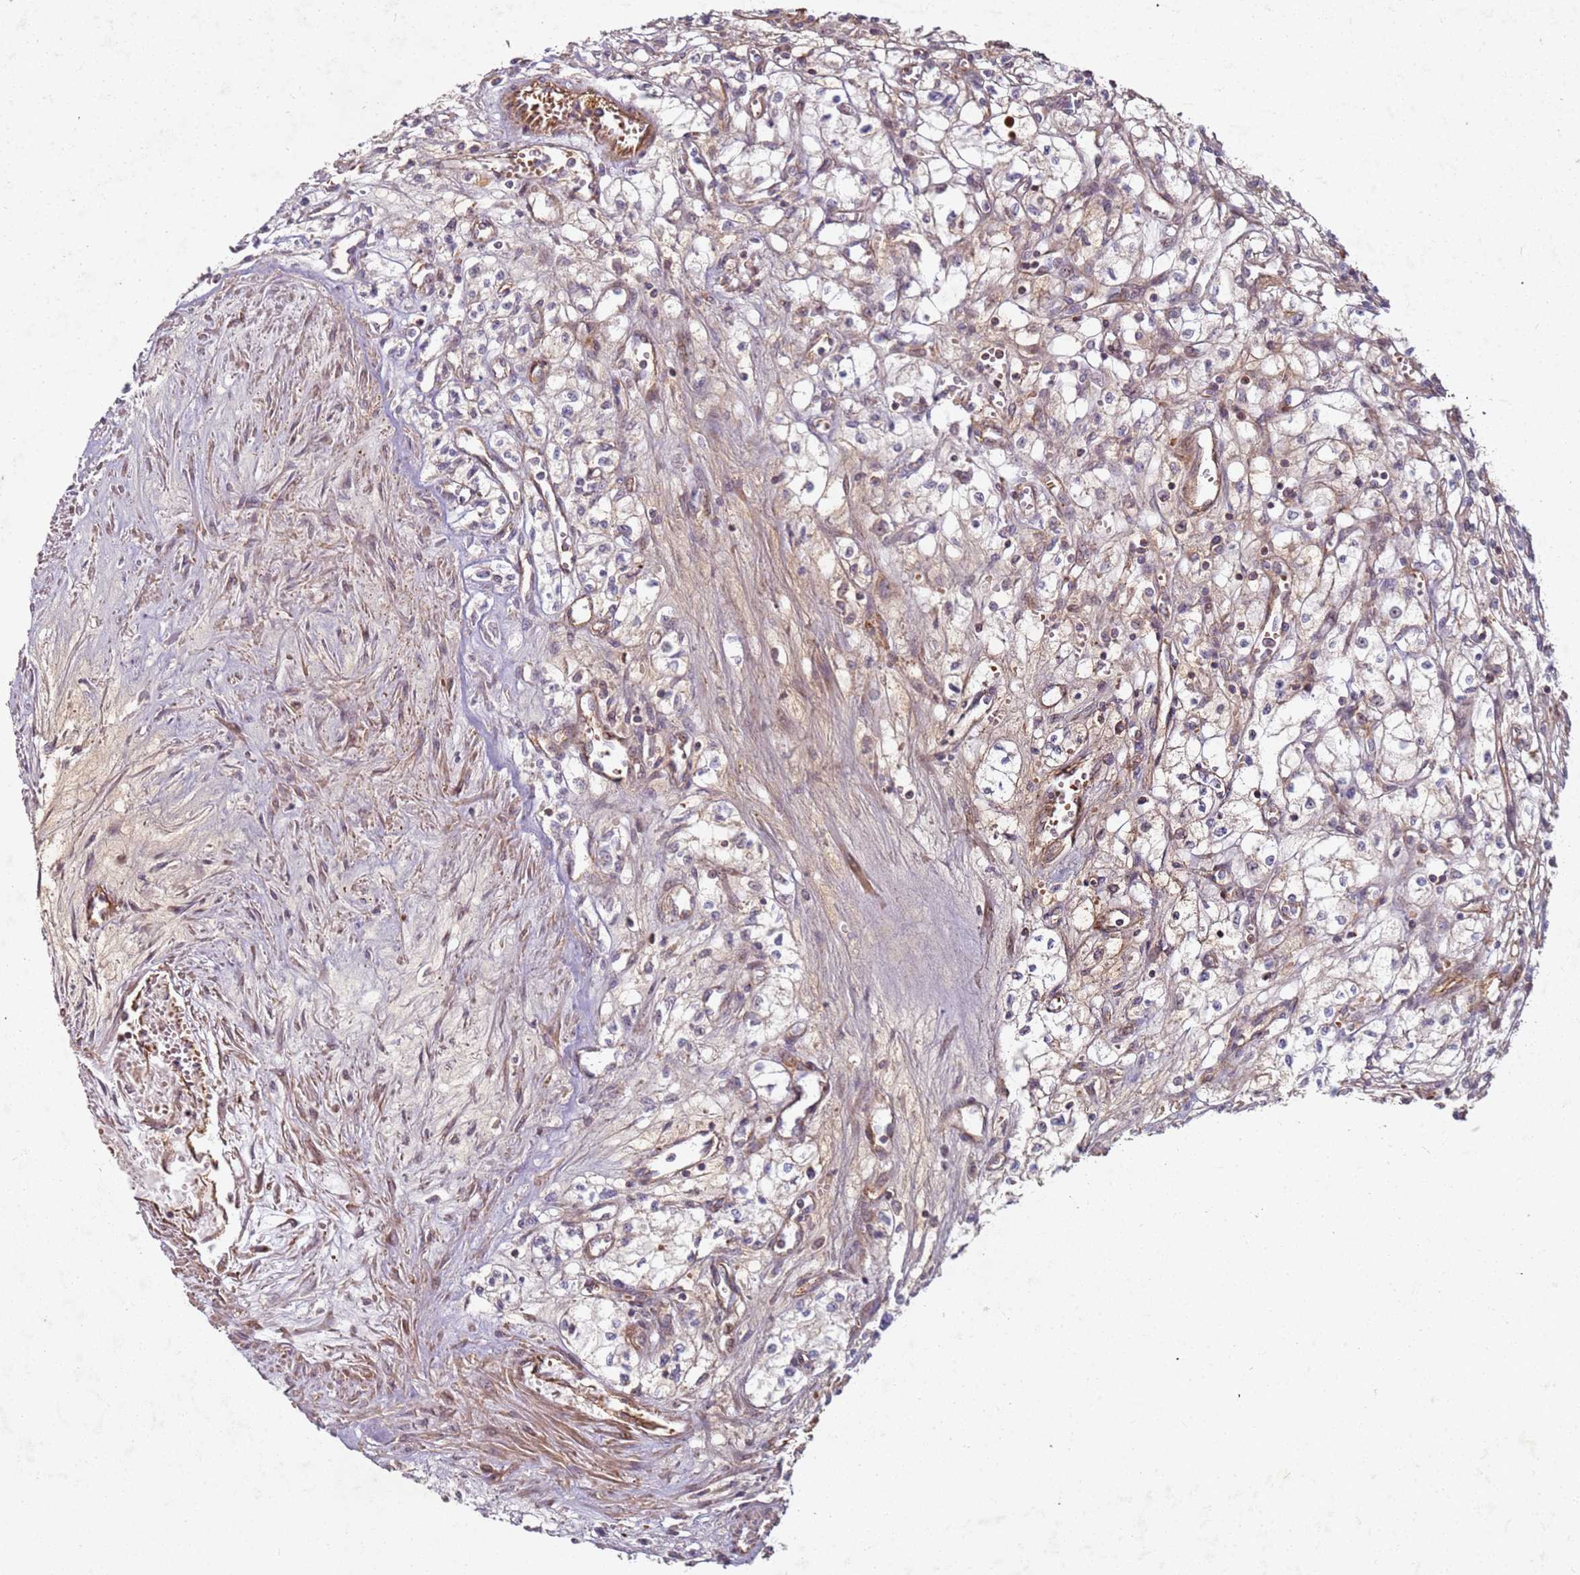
{"staining": {"intensity": "weak", "quantity": "<25%", "location": "cytoplasmic/membranous"}, "tissue": "renal cancer", "cell_type": "Tumor cells", "image_type": "cancer", "snomed": [{"axis": "morphology", "description": "Adenocarcinoma, NOS"}, {"axis": "topography", "description": "Kidney"}], "caption": "High power microscopy histopathology image of an IHC image of renal adenocarcinoma, revealing no significant positivity in tumor cells.", "gene": "C2CD4B", "patient": {"sex": "male", "age": 59}}